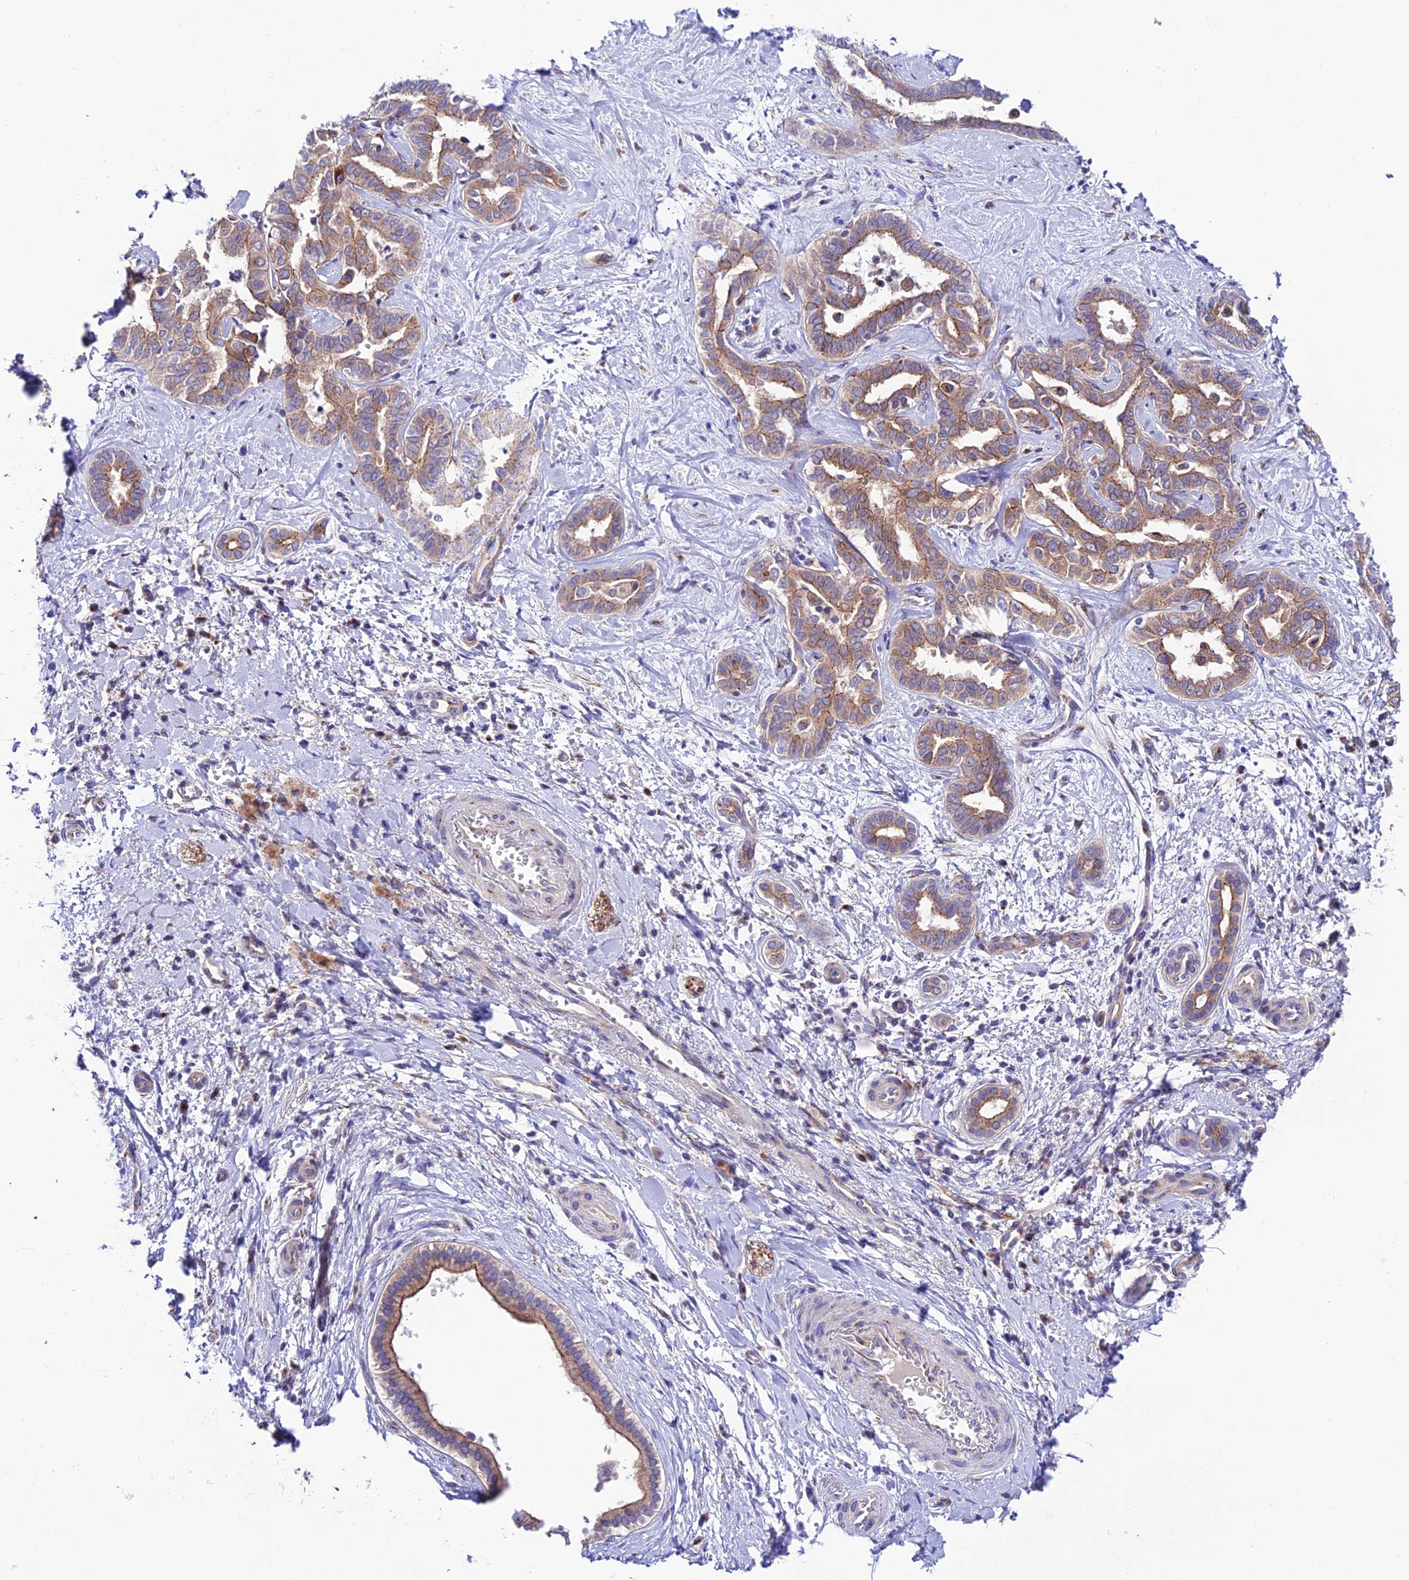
{"staining": {"intensity": "moderate", "quantity": ">75%", "location": "cytoplasmic/membranous"}, "tissue": "liver cancer", "cell_type": "Tumor cells", "image_type": "cancer", "snomed": [{"axis": "morphology", "description": "Cholangiocarcinoma"}, {"axis": "topography", "description": "Liver"}], "caption": "A brown stain labels moderate cytoplasmic/membranous staining of a protein in liver cancer (cholangiocarcinoma) tumor cells.", "gene": "LACTB2", "patient": {"sex": "female", "age": 77}}